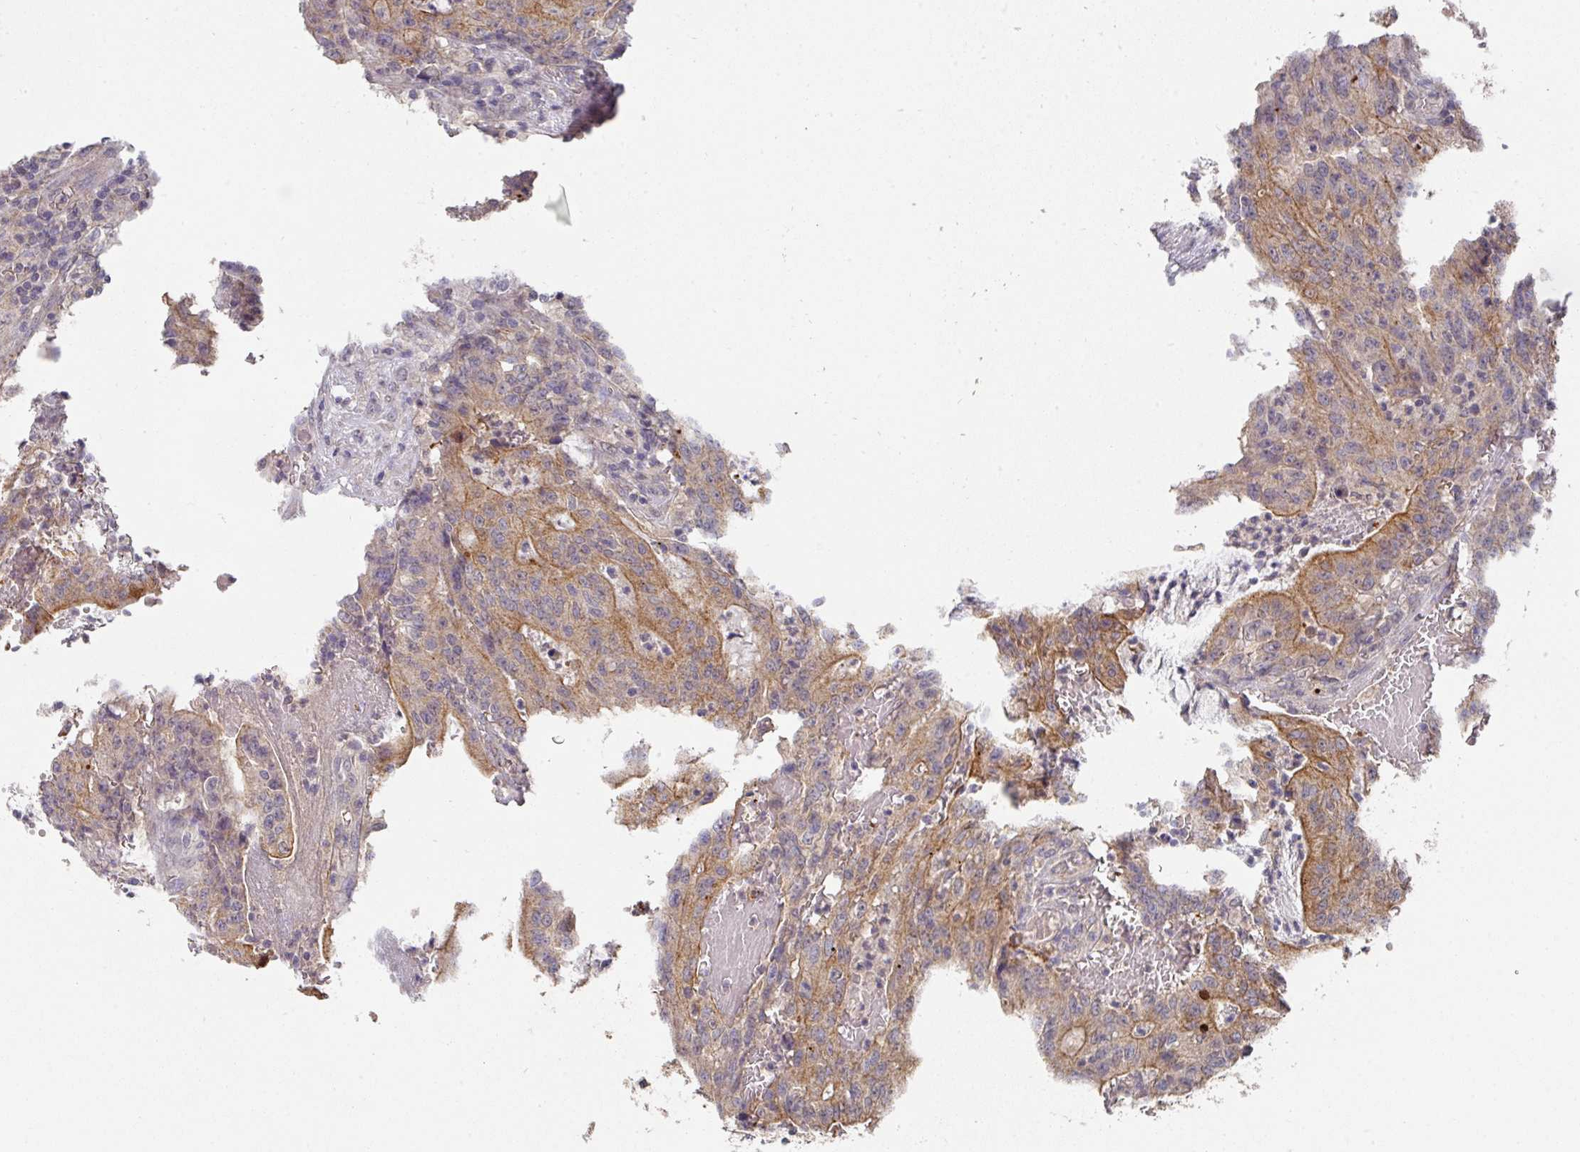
{"staining": {"intensity": "moderate", "quantity": "25%-75%", "location": "cytoplasmic/membranous"}, "tissue": "colorectal cancer", "cell_type": "Tumor cells", "image_type": "cancer", "snomed": [{"axis": "morphology", "description": "Adenocarcinoma, NOS"}, {"axis": "topography", "description": "Colon"}], "caption": "This is an image of immunohistochemistry staining of colorectal cancer, which shows moderate expression in the cytoplasmic/membranous of tumor cells.", "gene": "EXTL3", "patient": {"sex": "male", "age": 83}}